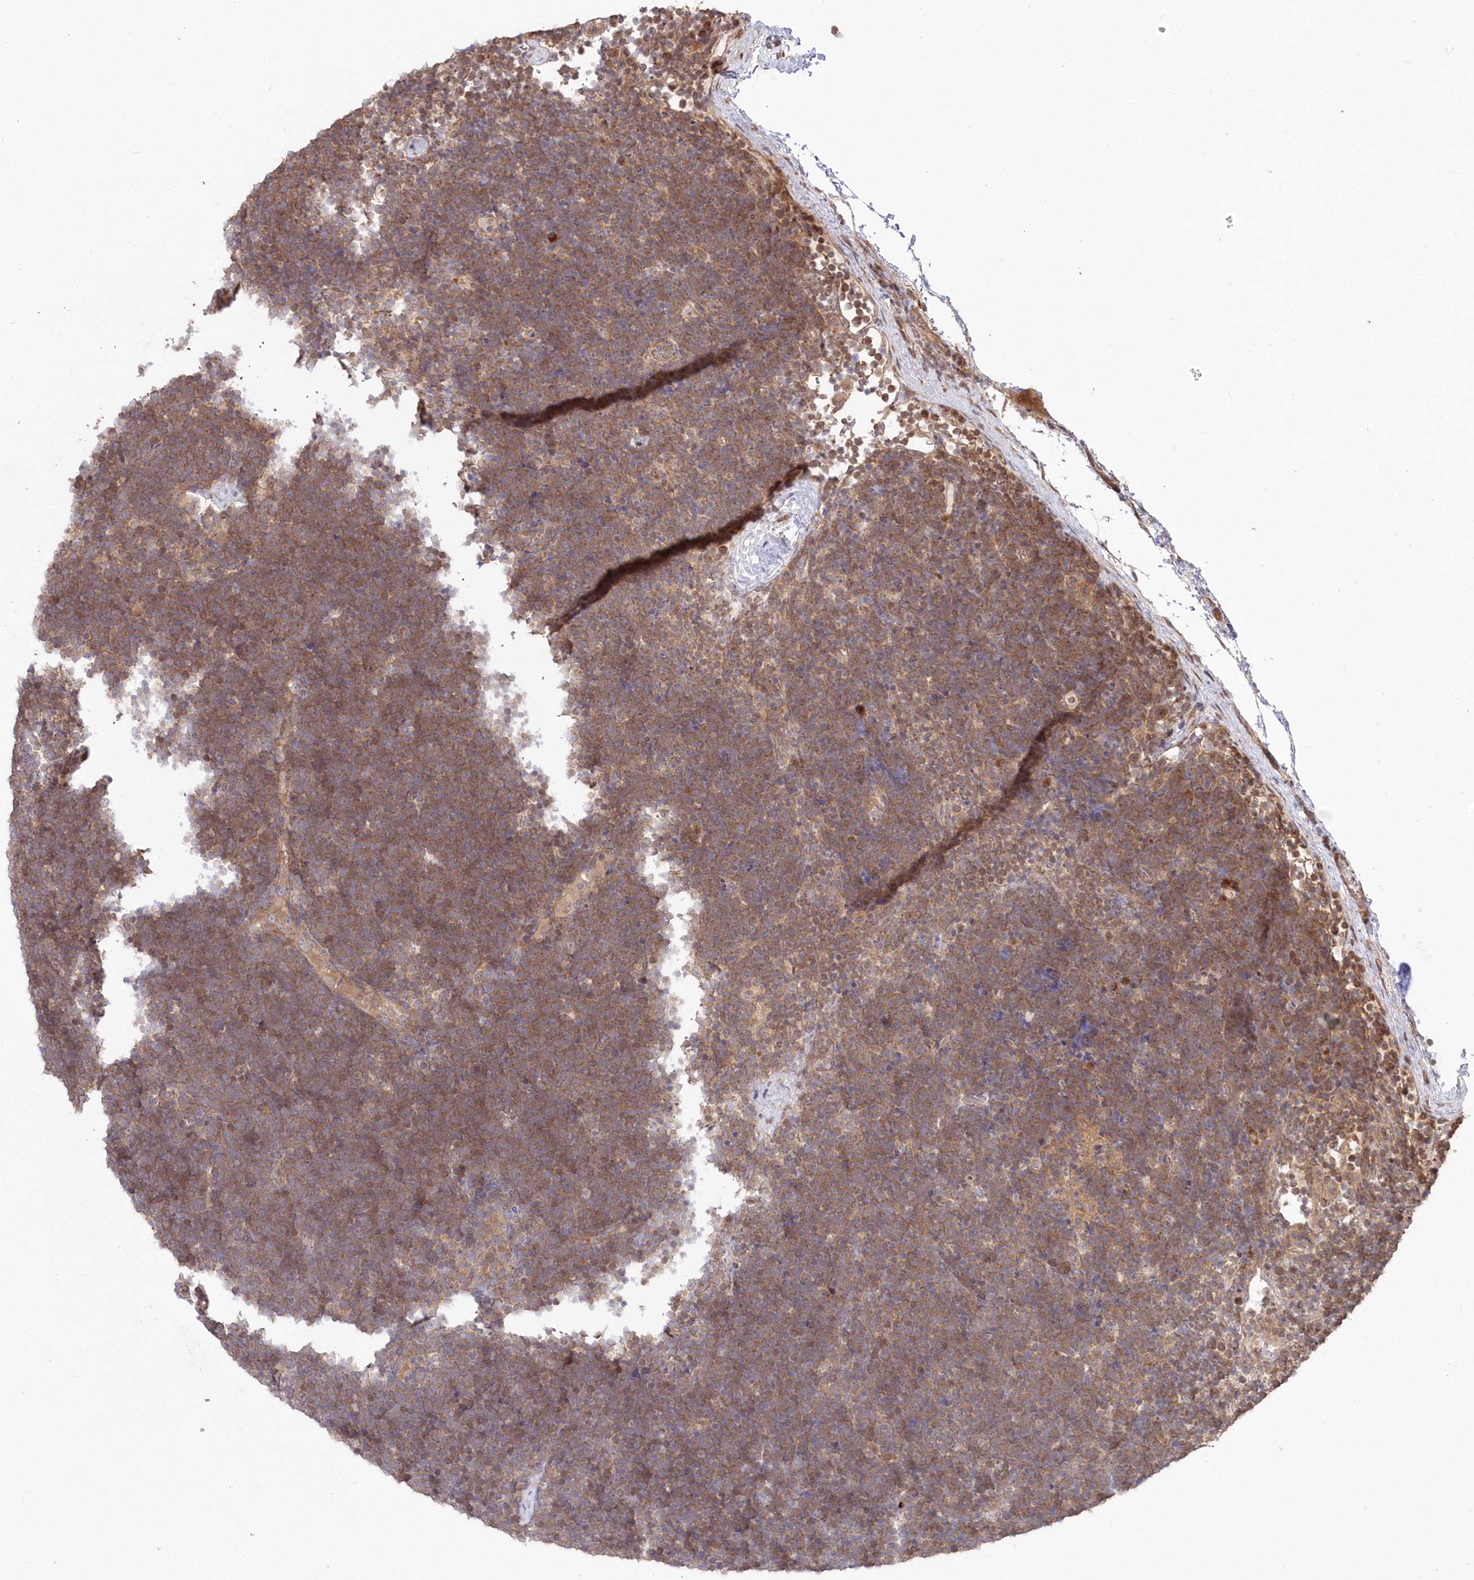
{"staining": {"intensity": "weak", "quantity": "25%-75%", "location": "cytoplasmic/membranous"}, "tissue": "lymphoma", "cell_type": "Tumor cells", "image_type": "cancer", "snomed": [{"axis": "morphology", "description": "Malignant lymphoma, non-Hodgkin's type, High grade"}, {"axis": "topography", "description": "Lymph node"}], "caption": "High-grade malignant lymphoma, non-Hodgkin's type stained for a protein reveals weak cytoplasmic/membranous positivity in tumor cells. (DAB IHC, brown staining for protein, blue staining for nuclei).", "gene": "TBCA", "patient": {"sex": "male", "age": 13}}